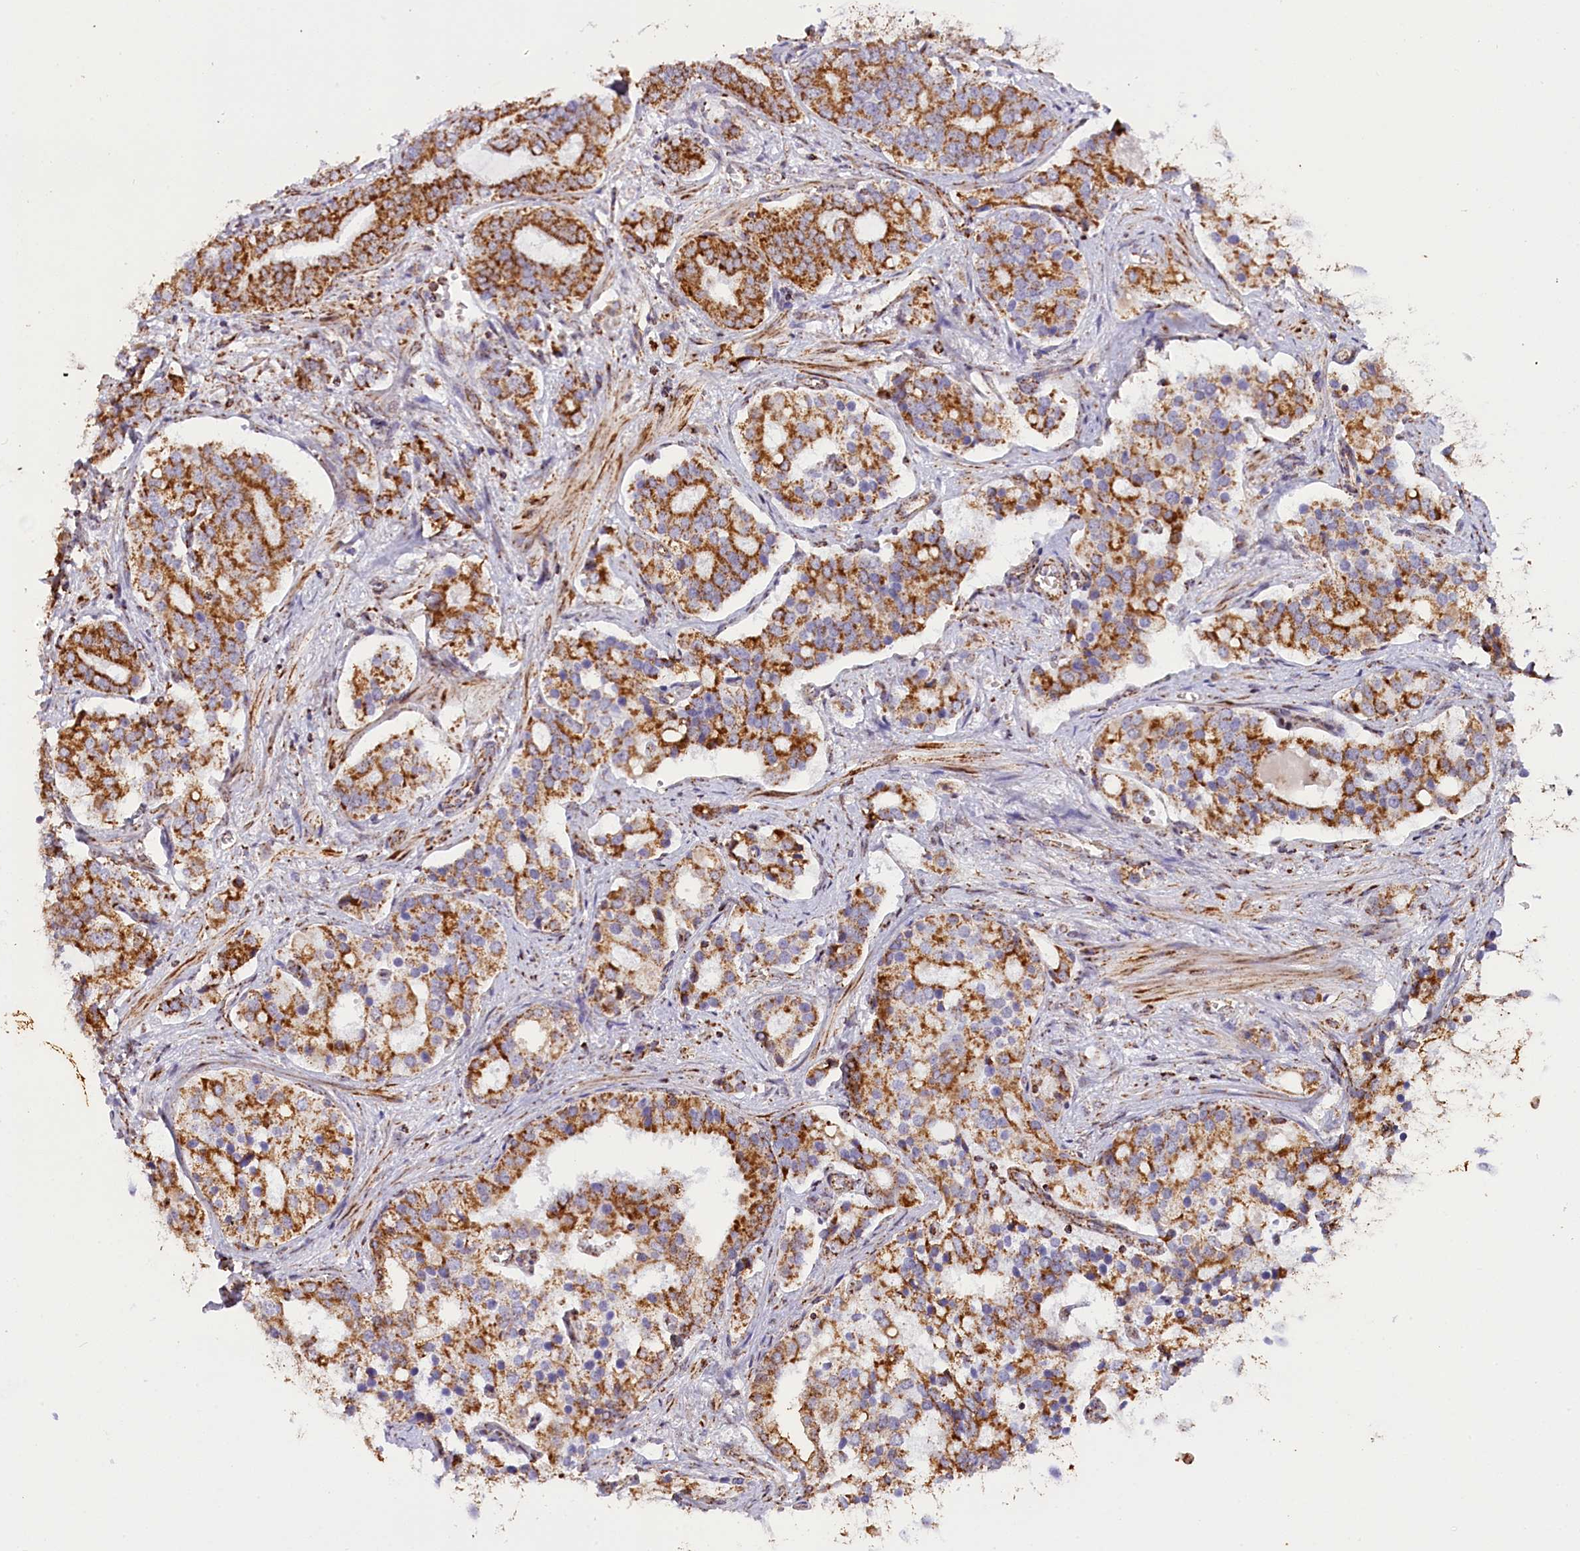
{"staining": {"intensity": "strong", "quantity": ">75%", "location": "cytoplasmic/membranous"}, "tissue": "prostate cancer", "cell_type": "Tumor cells", "image_type": "cancer", "snomed": [{"axis": "morphology", "description": "Adenocarcinoma, High grade"}, {"axis": "topography", "description": "Prostate"}], "caption": "Immunohistochemical staining of human high-grade adenocarcinoma (prostate) shows high levels of strong cytoplasmic/membranous expression in approximately >75% of tumor cells. The staining was performed using DAB to visualize the protein expression in brown, while the nuclei were stained in blue with hematoxylin (Magnification: 20x).", "gene": "NDUFA8", "patient": {"sex": "male", "age": 67}}